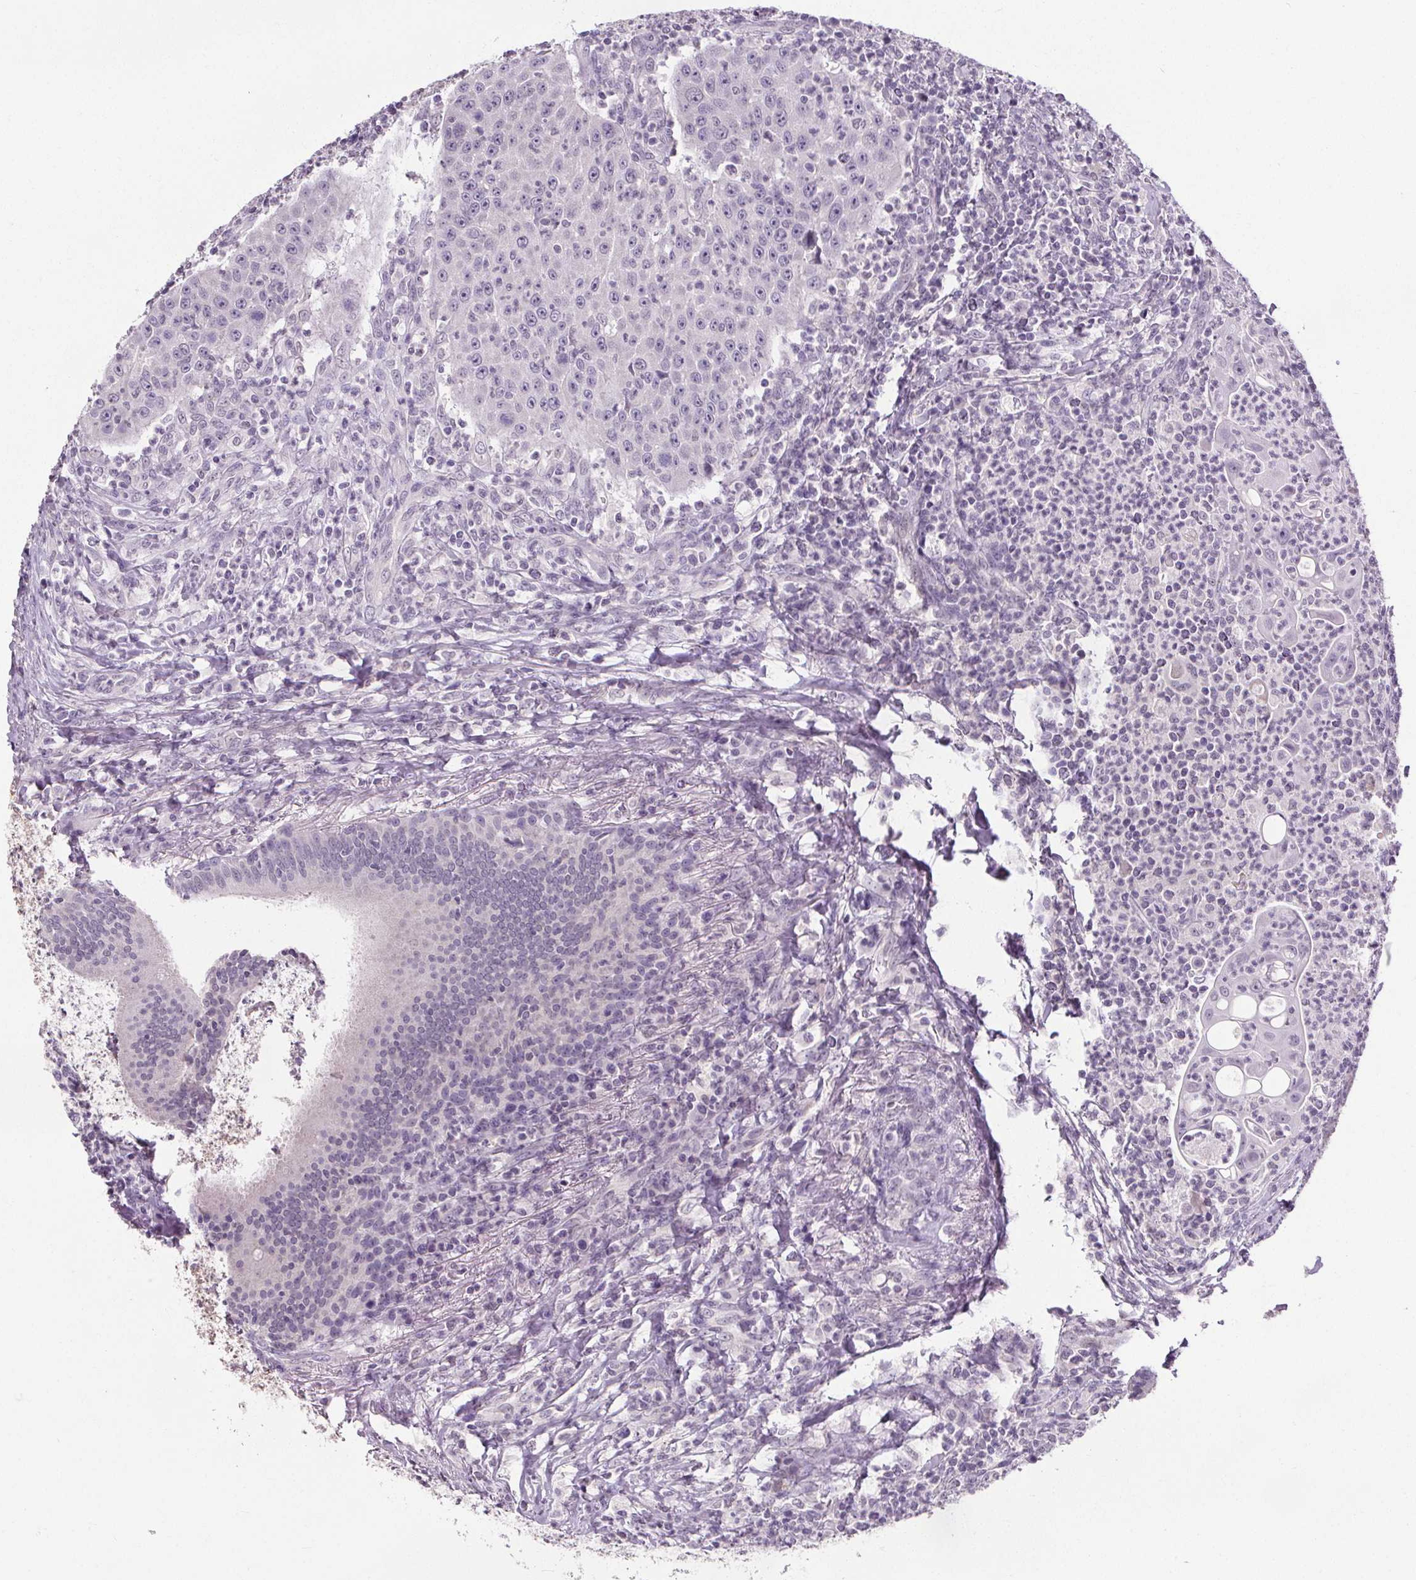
{"staining": {"intensity": "negative", "quantity": "none", "location": "none"}, "tissue": "head and neck cancer", "cell_type": "Tumor cells", "image_type": "cancer", "snomed": [{"axis": "morphology", "description": "Squamous cell carcinoma, NOS"}, {"axis": "topography", "description": "Head-Neck"}], "caption": "Image shows no protein staining in tumor cells of squamous cell carcinoma (head and neck) tissue.", "gene": "SLC2A9", "patient": {"sex": "male", "age": 69}}